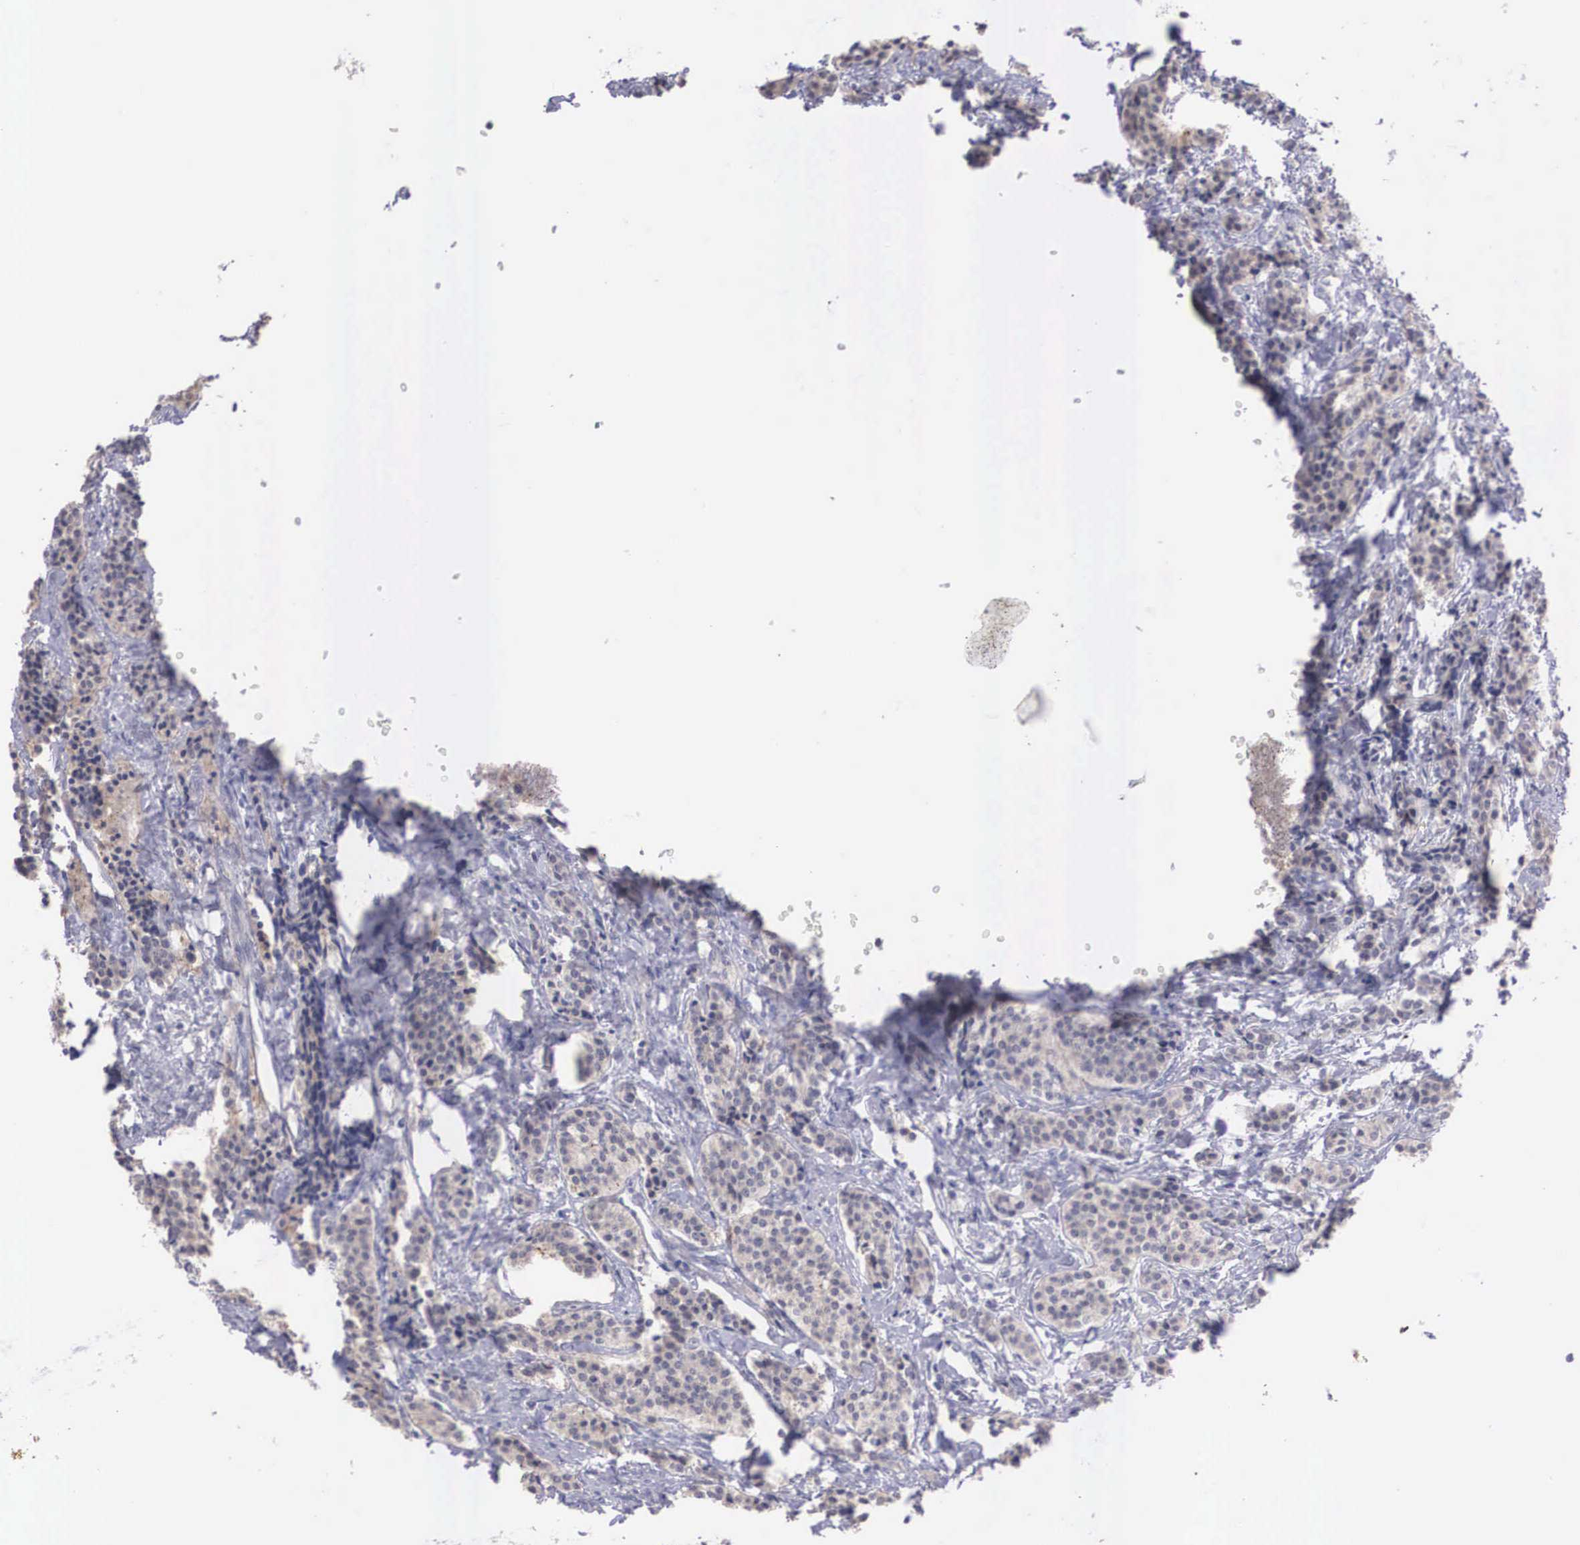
{"staining": {"intensity": "weak", "quantity": ">75%", "location": "cytoplasmic/membranous"}, "tissue": "carcinoid", "cell_type": "Tumor cells", "image_type": "cancer", "snomed": [{"axis": "morphology", "description": "Carcinoid, malignant, NOS"}, {"axis": "topography", "description": "Small intestine"}], "caption": "Protein analysis of carcinoid (malignant) tissue exhibits weak cytoplasmic/membranous positivity in about >75% of tumor cells. (DAB = brown stain, brightfield microscopy at high magnification).", "gene": "REPS2", "patient": {"sex": "male", "age": 63}}